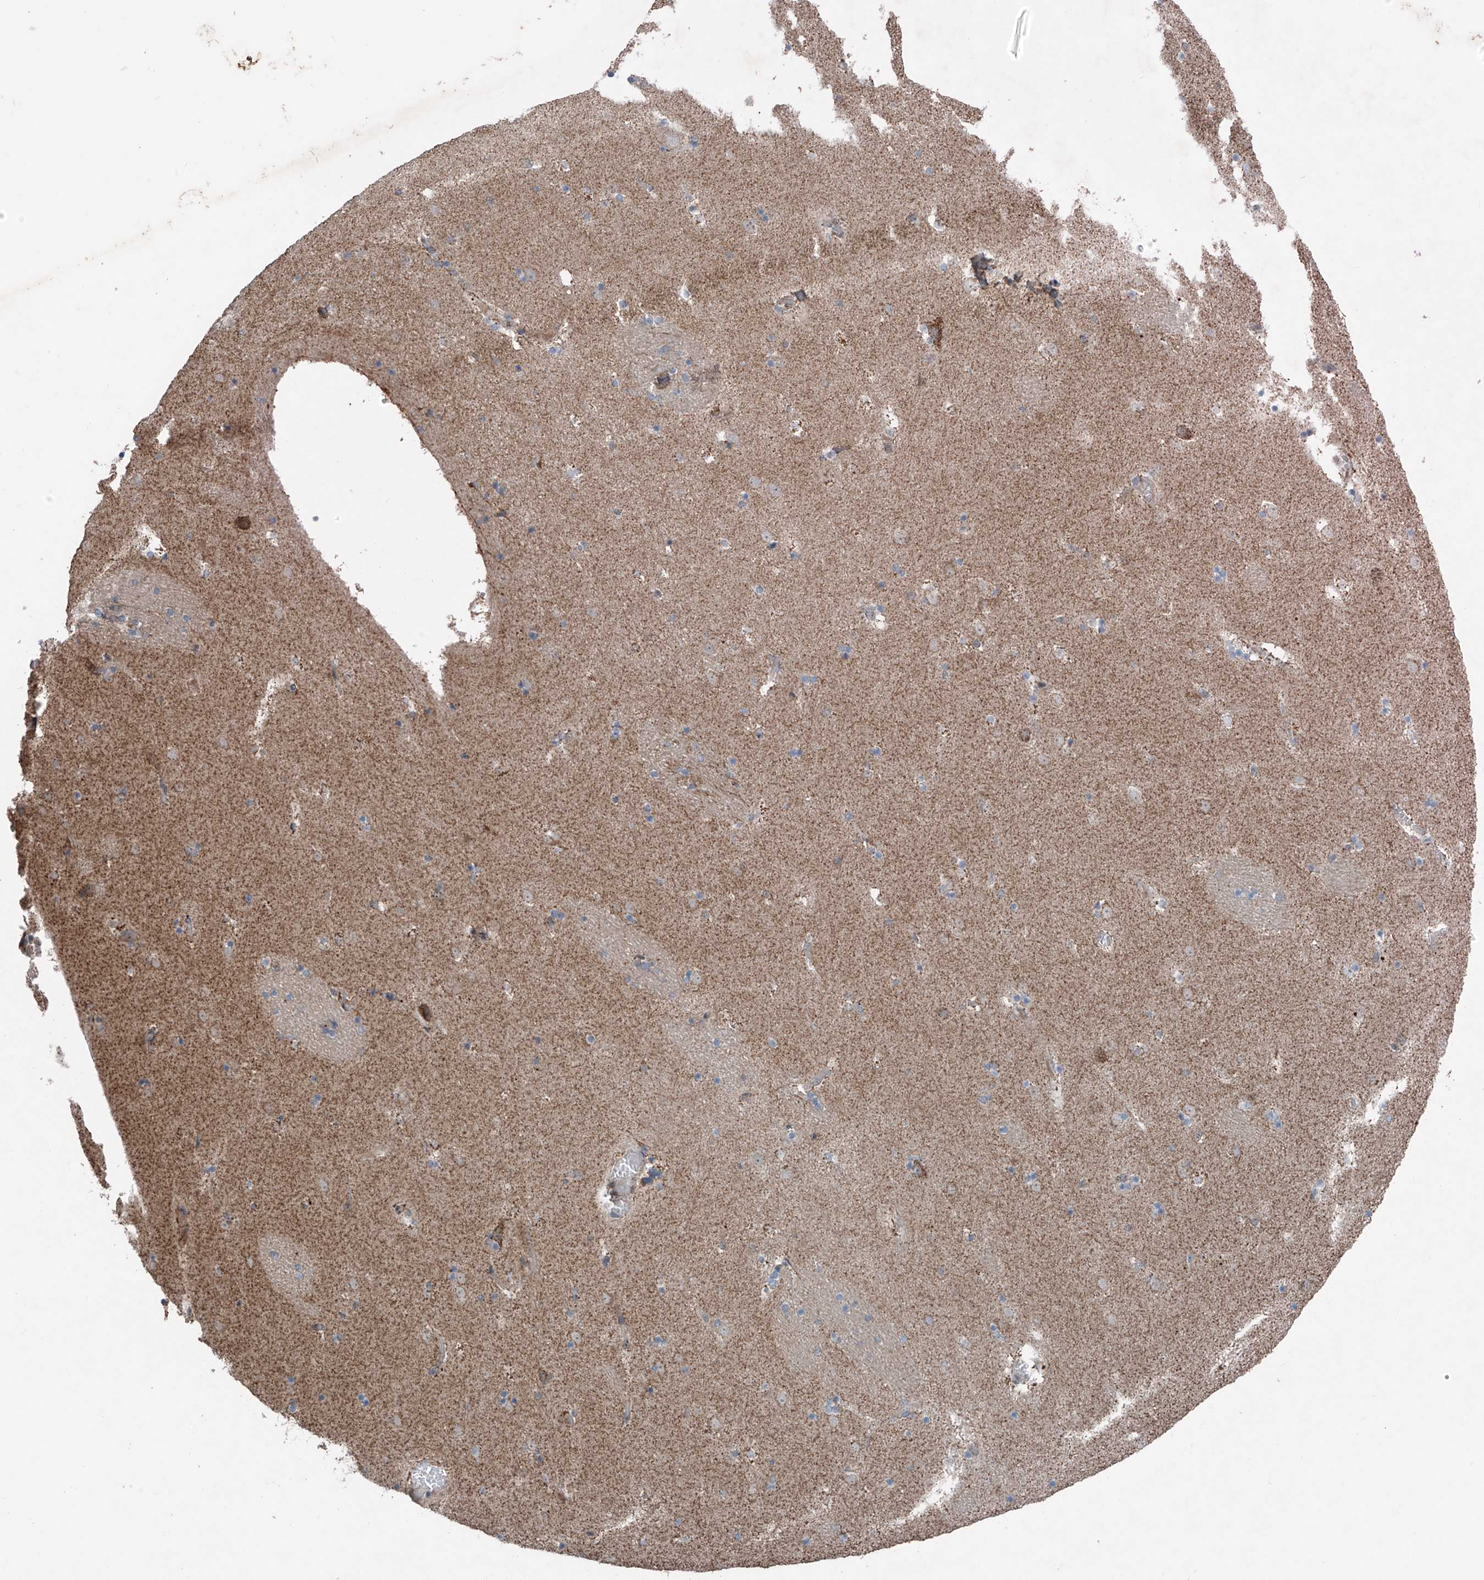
{"staining": {"intensity": "negative", "quantity": "none", "location": "none"}, "tissue": "caudate", "cell_type": "Glial cells", "image_type": "normal", "snomed": [{"axis": "morphology", "description": "Normal tissue, NOS"}, {"axis": "topography", "description": "Lateral ventricle wall"}], "caption": "Micrograph shows no protein staining in glial cells of benign caudate. (Brightfield microscopy of DAB (3,3'-diaminobenzidine) immunohistochemistry (IHC) at high magnification).", "gene": "SAMD3", "patient": {"sex": "male", "age": 45}}